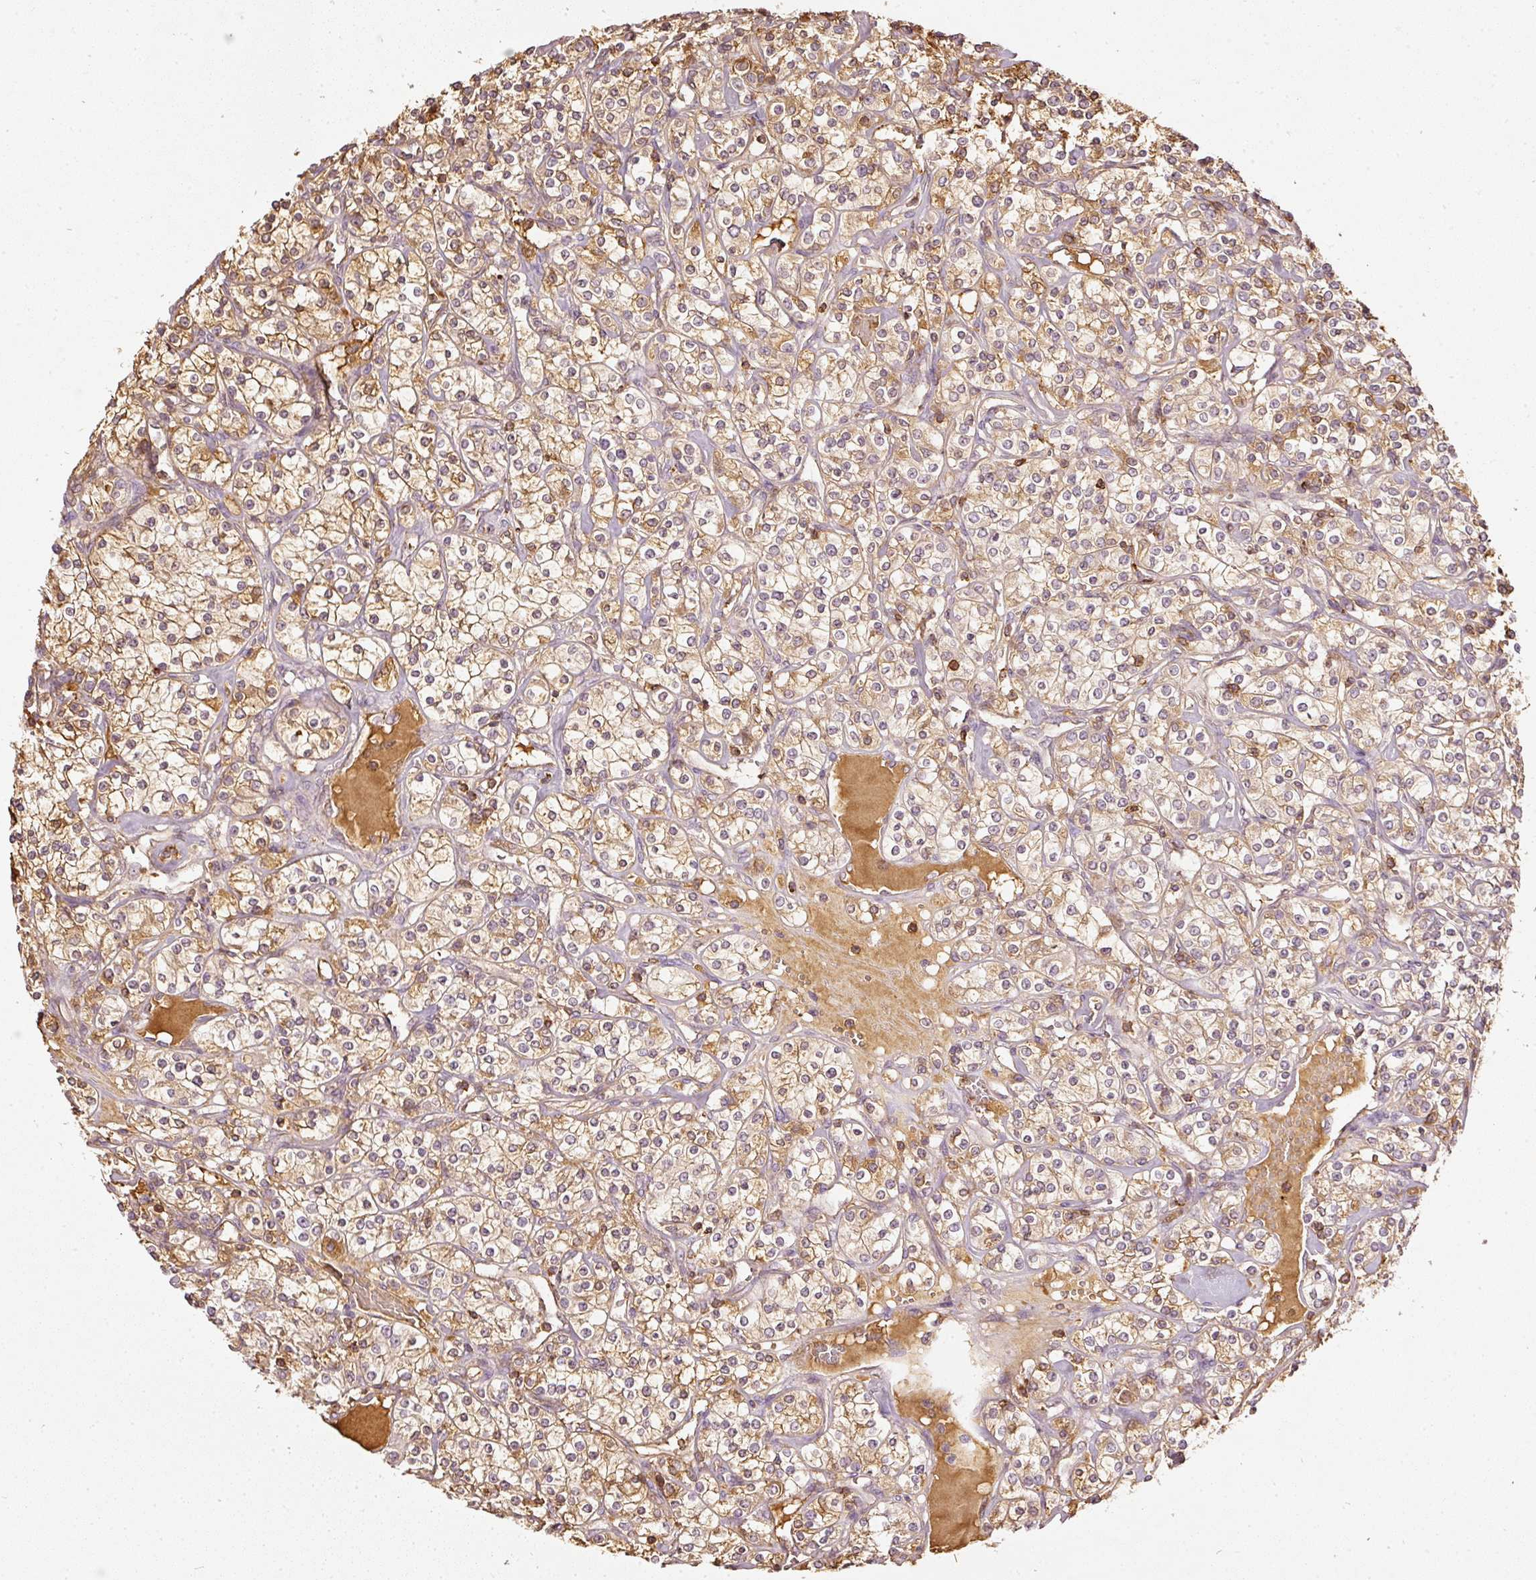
{"staining": {"intensity": "moderate", "quantity": ">75%", "location": "cytoplasmic/membranous"}, "tissue": "renal cancer", "cell_type": "Tumor cells", "image_type": "cancer", "snomed": [{"axis": "morphology", "description": "Adenocarcinoma, NOS"}, {"axis": "topography", "description": "Kidney"}], "caption": "A histopathology image of human adenocarcinoma (renal) stained for a protein shows moderate cytoplasmic/membranous brown staining in tumor cells.", "gene": "EVL", "patient": {"sex": "male", "age": 77}}